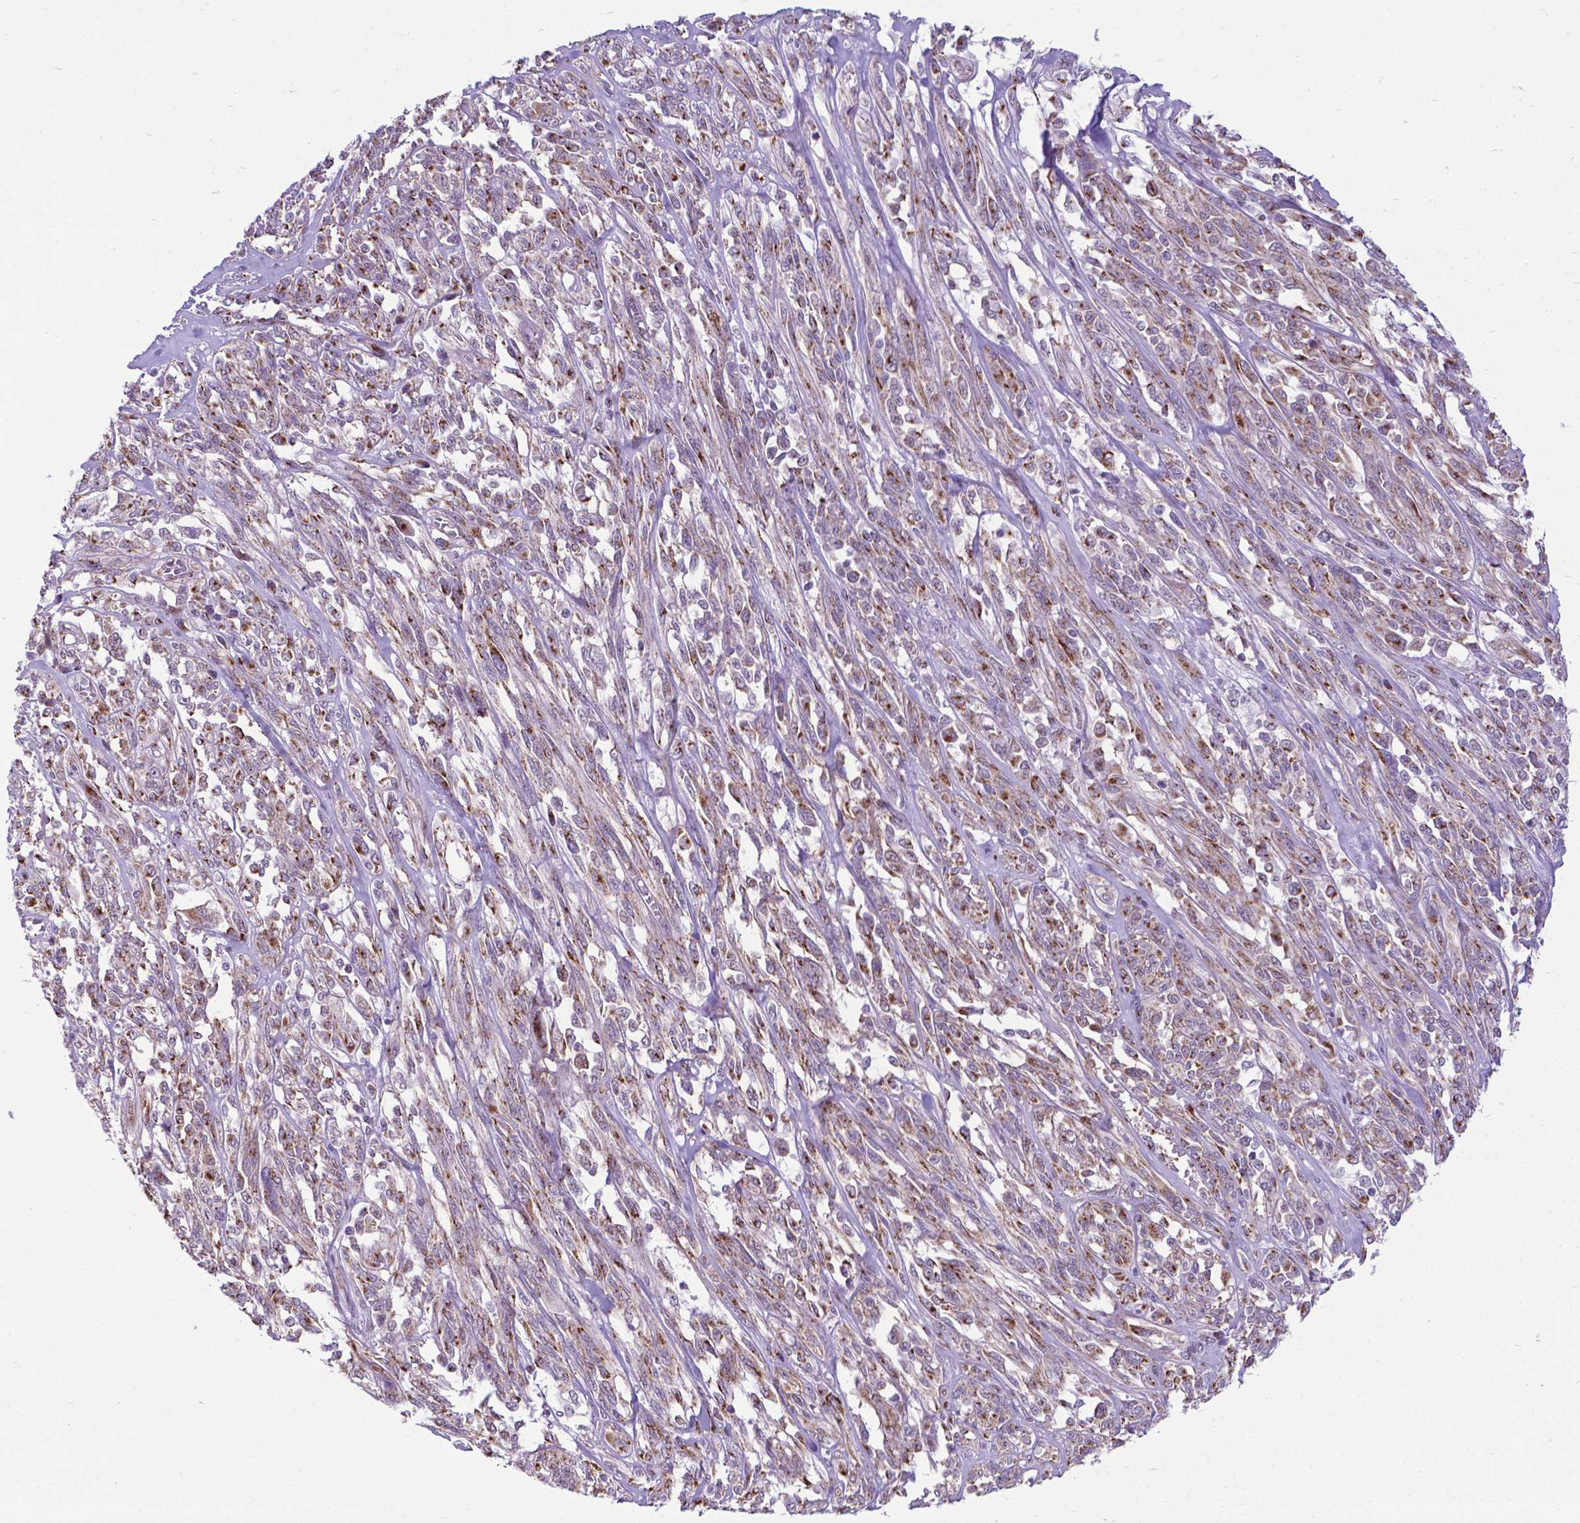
{"staining": {"intensity": "moderate", "quantity": "25%-75%", "location": "cytoplasmic/membranous"}, "tissue": "melanoma", "cell_type": "Tumor cells", "image_type": "cancer", "snomed": [{"axis": "morphology", "description": "Malignant melanoma, NOS"}, {"axis": "topography", "description": "Skin"}], "caption": "Malignant melanoma stained for a protein (brown) reveals moderate cytoplasmic/membranous positive expression in approximately 25%-75% of tumor cells.", "gene": "MRPL10", "patient": {"sex": "female", "age": 91}}